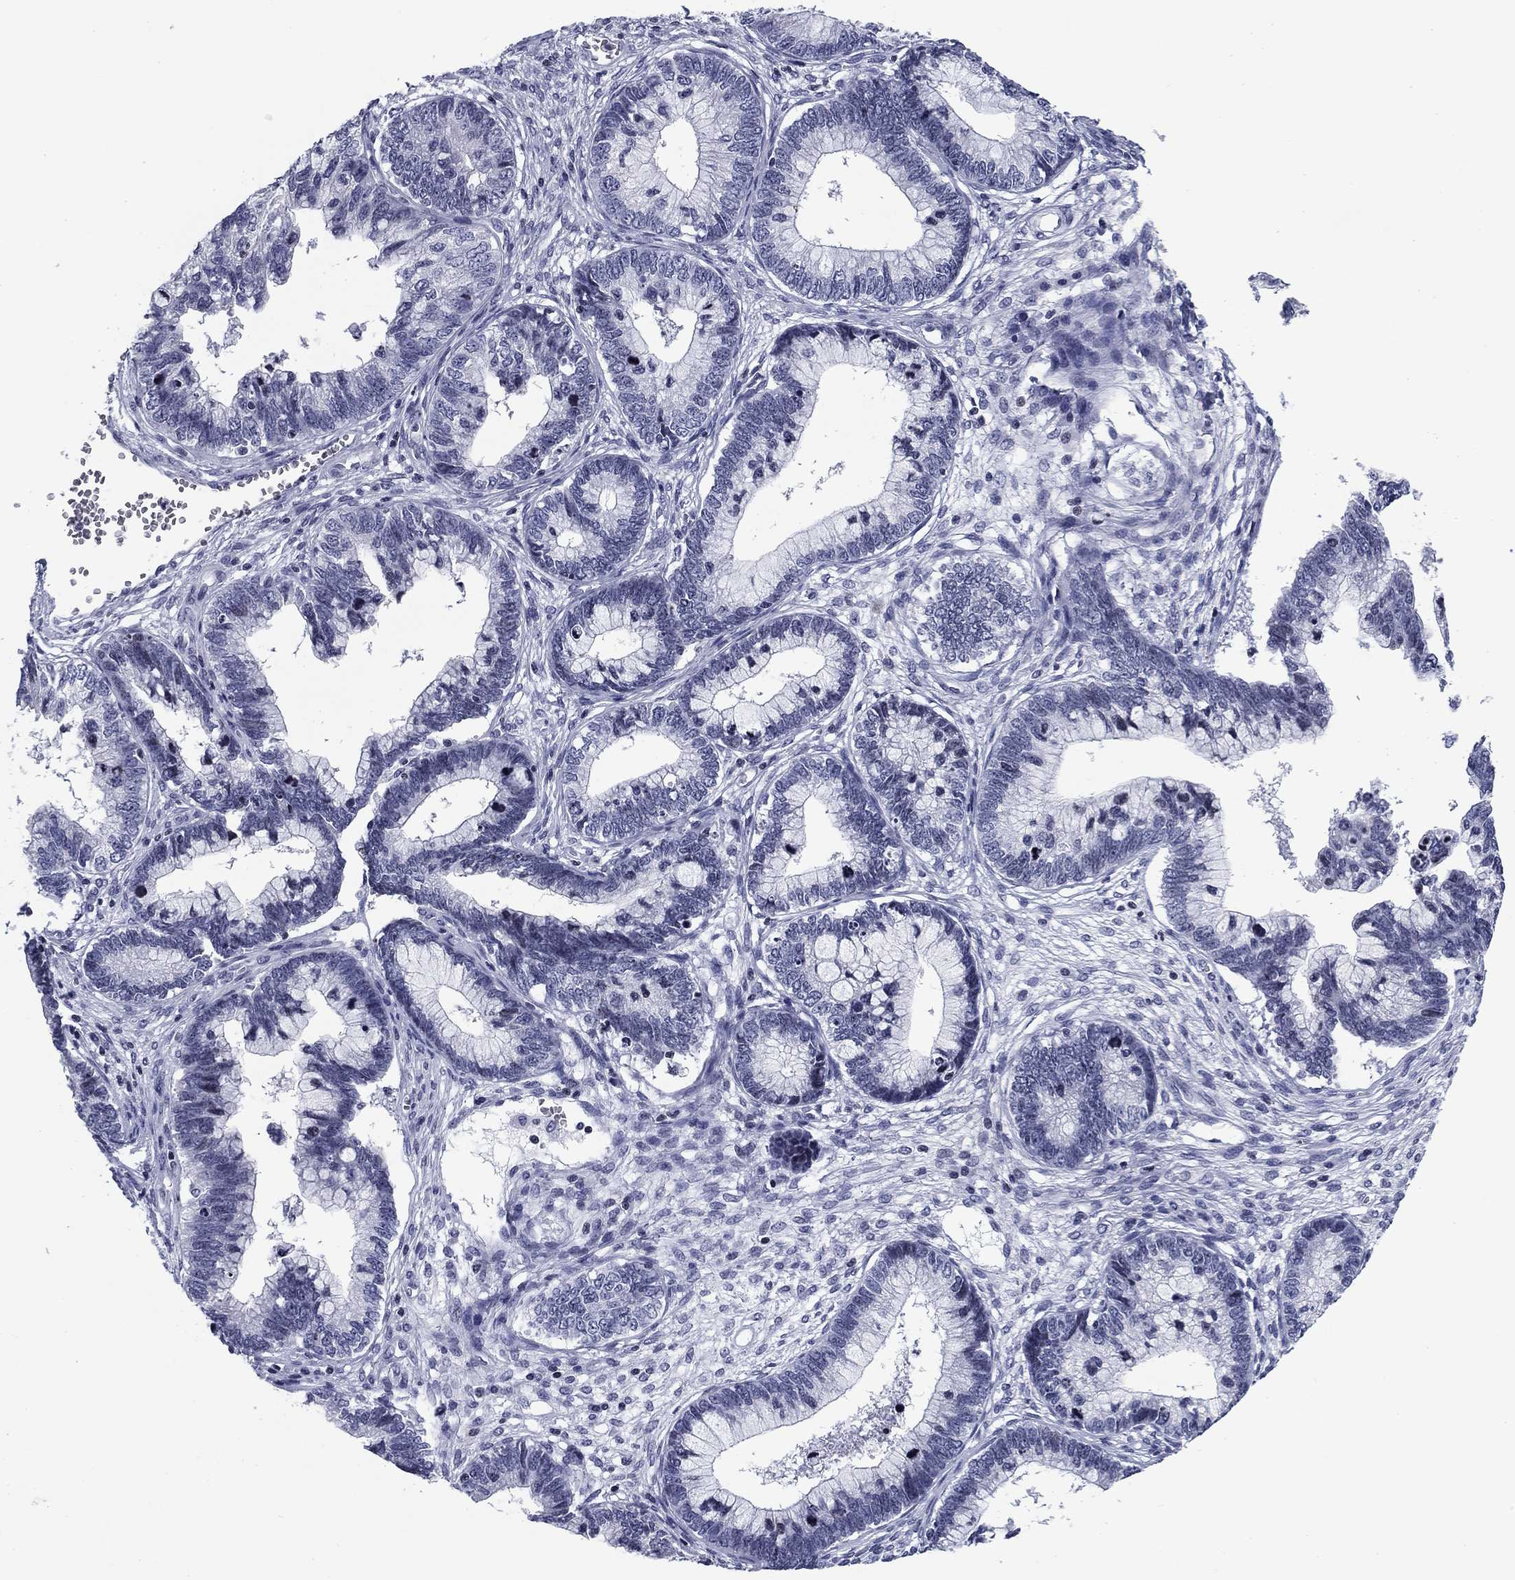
{"staining": {"intensity": "negative", "quantity": "none", "location": "none"}, "tissue": "cervical cancer", "cell_type": "Tumor cells", "image_type": "cancer", "snomed": [{"axis": "morphology", "description": "Adenocarcinoma, NOS"}, {"axis": "topography", "description": "Cervix"}], "caption": "Protein analysis of cervical cancer (adenocarcinoma) reveals no significant staining in tumor cells.", "gene": "CCDC144A", "patient": {"sex": "female", "age": 44}}